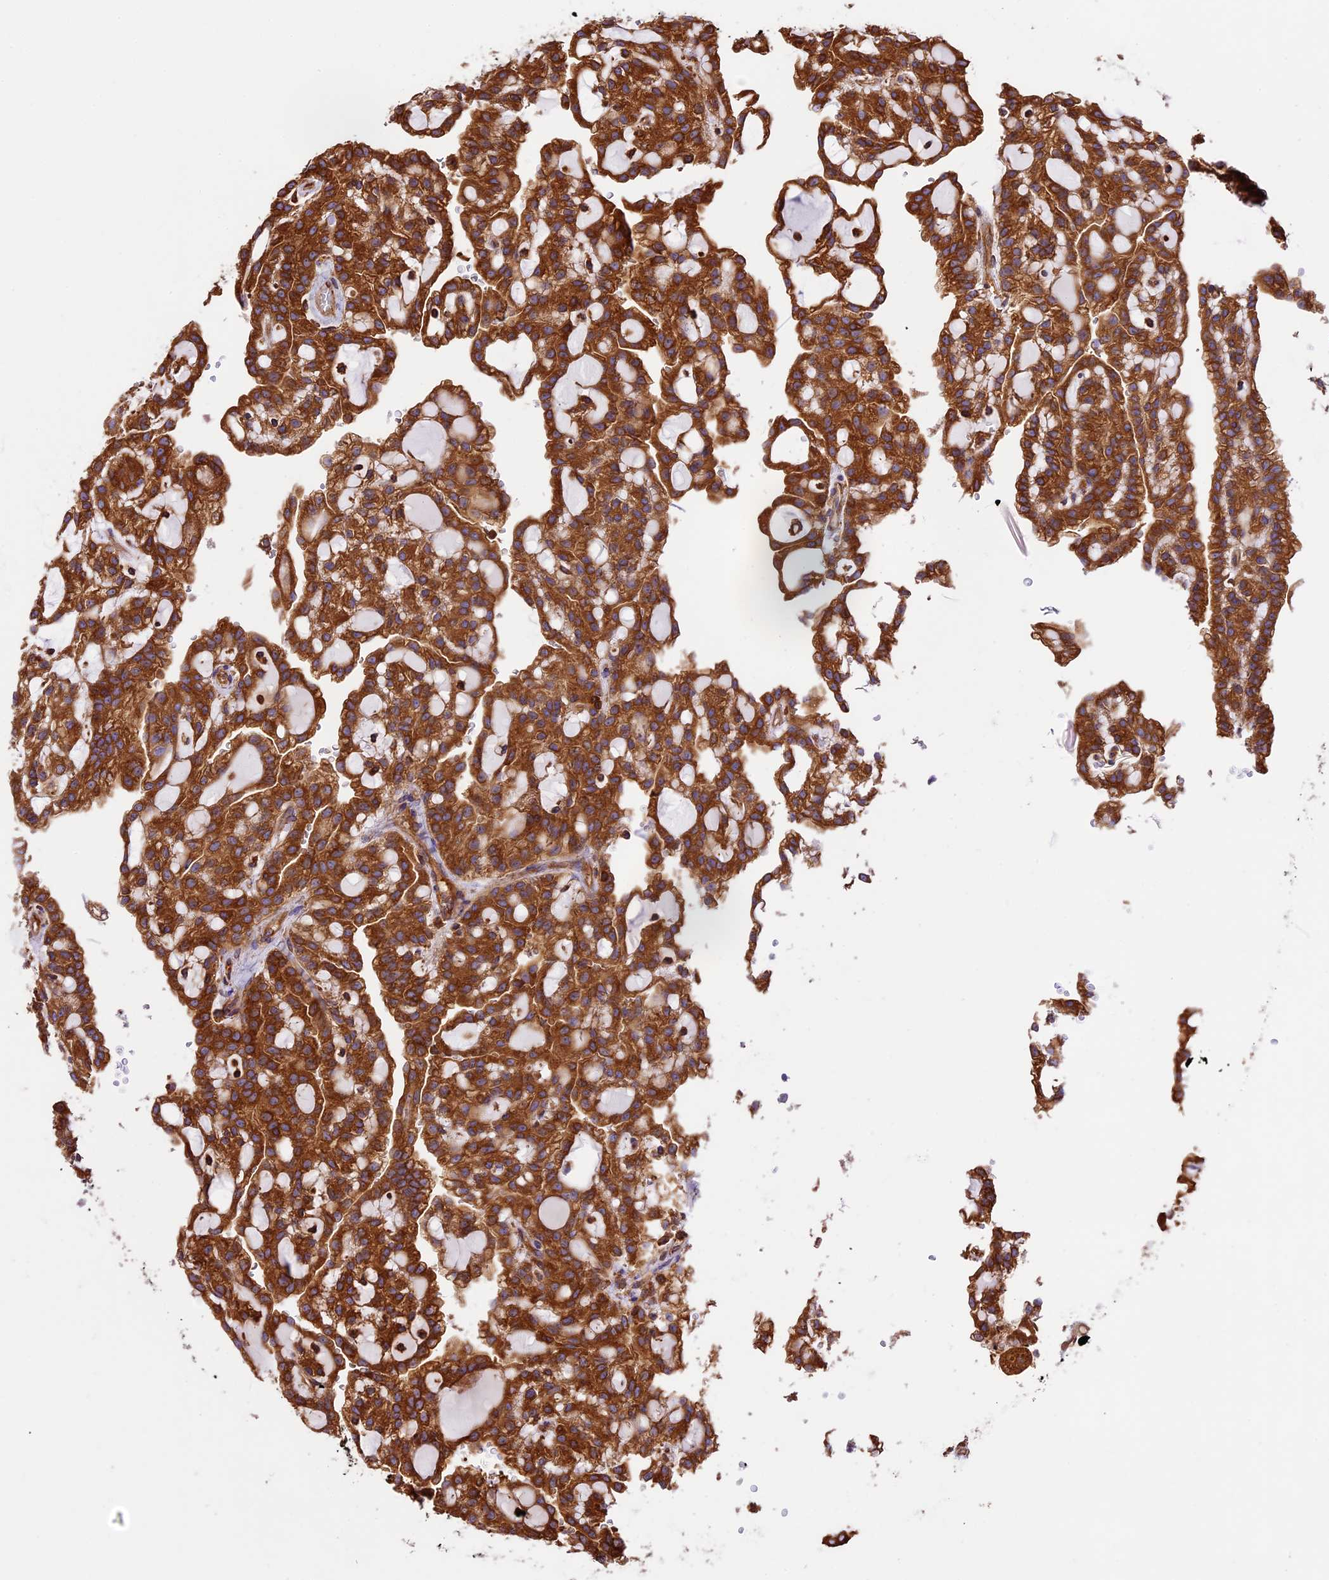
{"staining": {"intensity": "strong", "quantity": ">75%", "location": "cytoplasmic/membranous"}, "tissue": "renal cancer", "cell_type": "Tumor cells", "image_type": "cancer", "snomed": [{"axis": "morphology", "description": "Adenocarcinoma, NOS"}, {"axis": "topography", "description": "Kidney"}], "caption": "Protein analysis of renal cancer tissue shows strong cytoplasmic/membranous expression in approximately >75% of tumor cells.", "gene": "KARS1", "patient": {"sex": "male", "age": 63}}